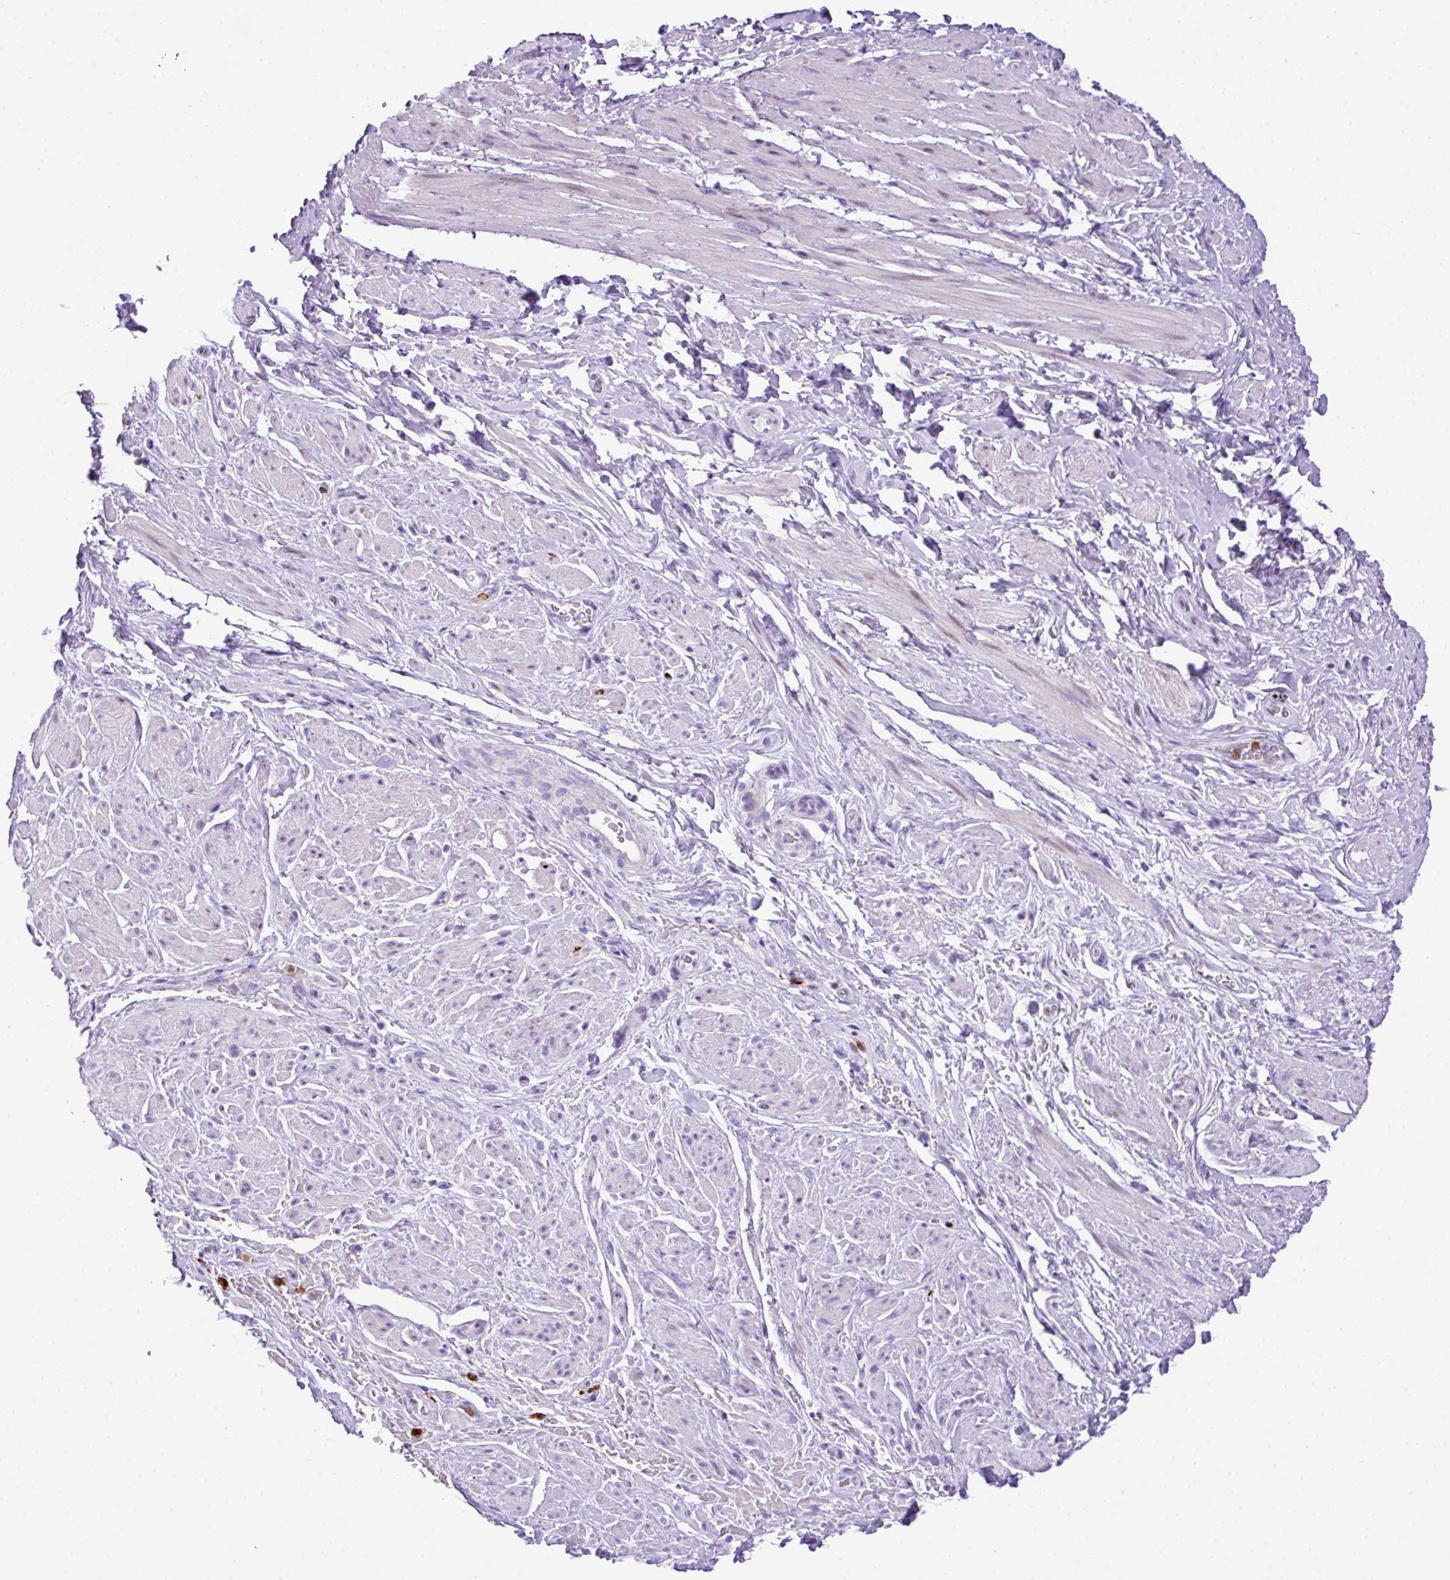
{"staining": {"intensity": "negative", "quantity": "none", "location": "none"}, "tissue": "smooth muscle", "cell_type": "Smooth muscle cells", "image_type": "normal", "snomed": [{"axis": "morphology", "description": "Normal tissue, NOS"}, {"axis": "topography", "description": "Smooth muscle"}, {"axis": "topography", "description": "Peripheral nerve tissue"}], "caption": "This is an immunohistochemistry image of unremarkable human smooth muscle. There is no staining in smooth muscle cells.", "gene": "RCAN2", "patient": {"sex": "male", "age": 69}}